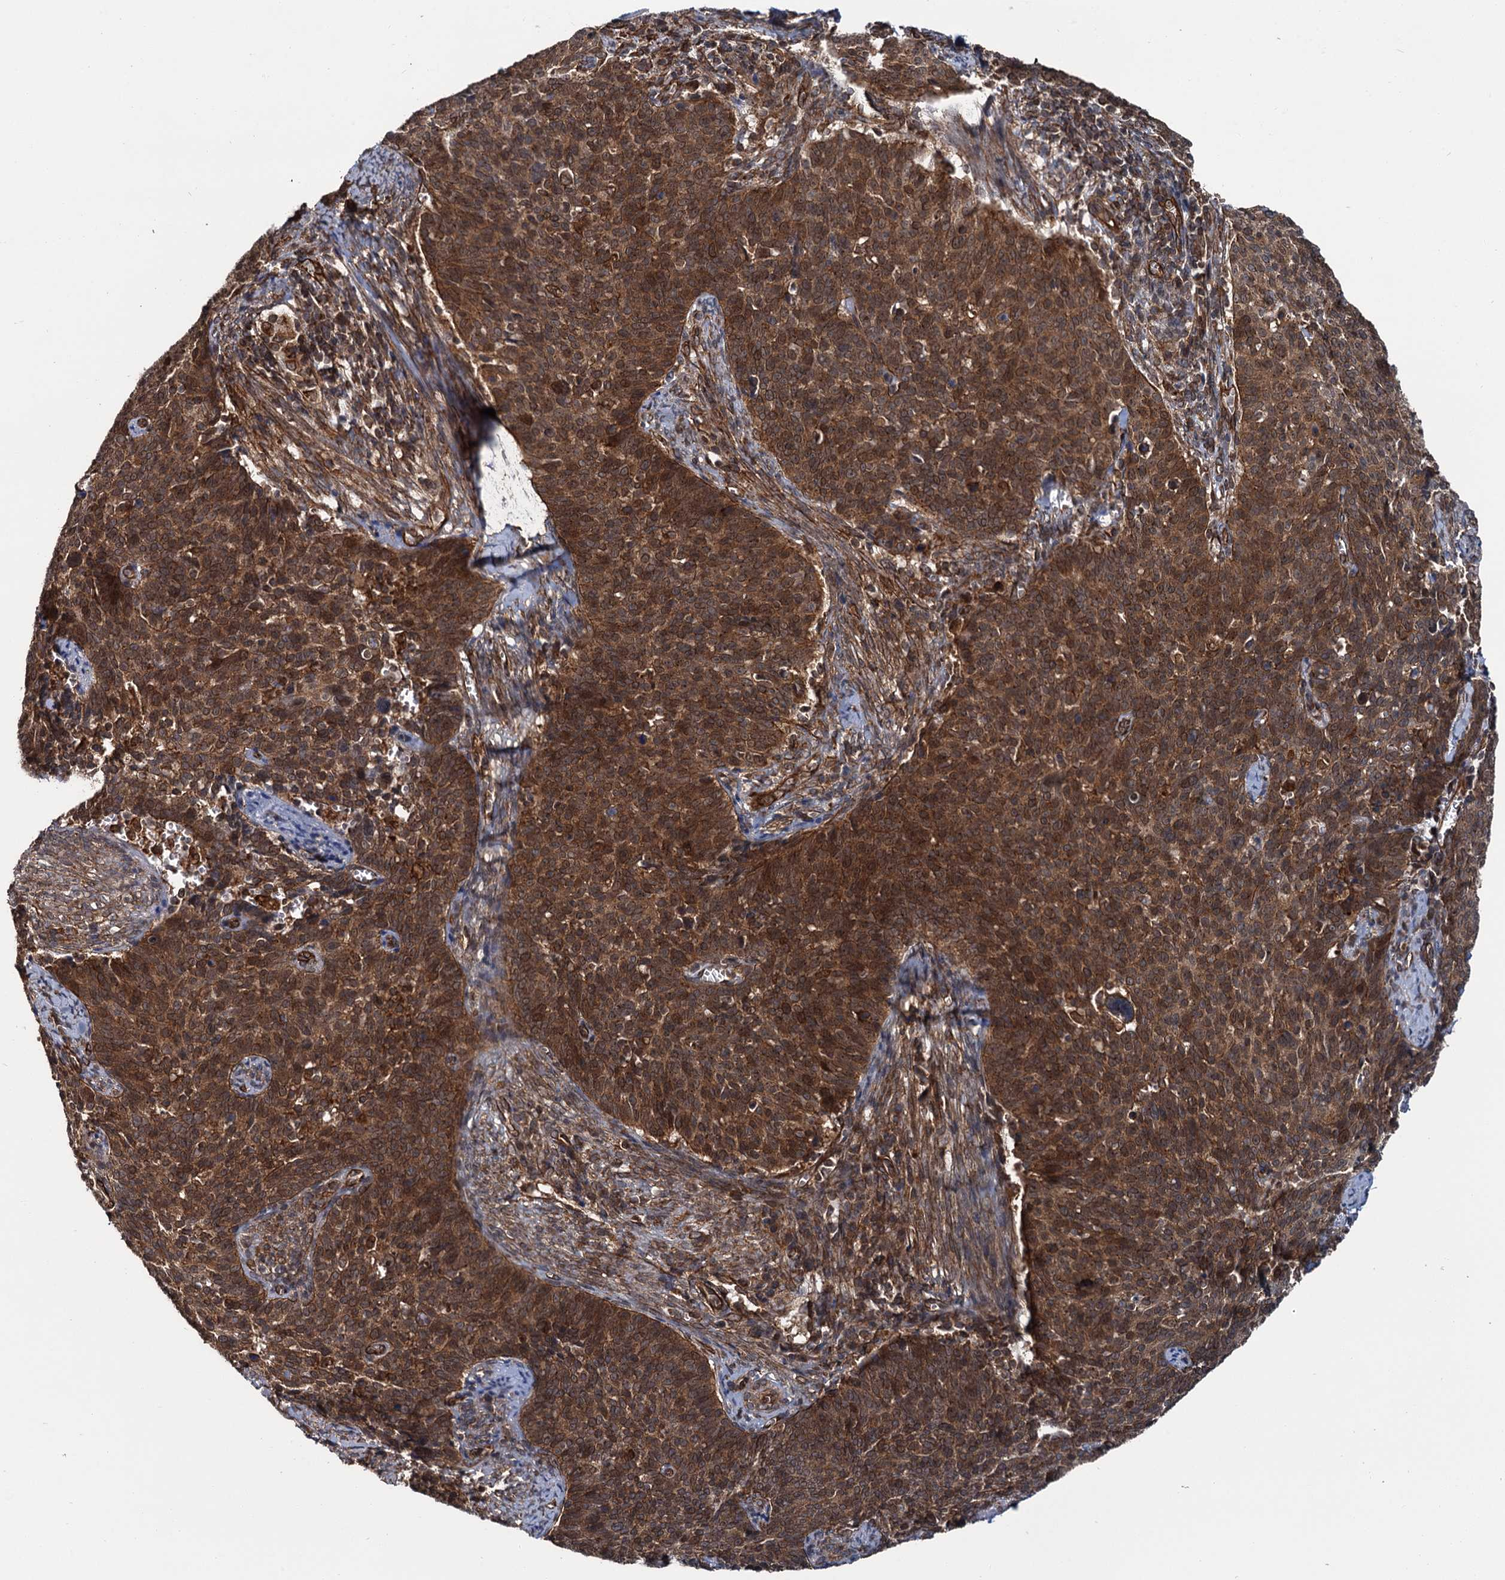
{"staining": {"intensity": "strong", "quantity": ">75%", "location": "cytoplasmic/membranous,nuclear"}, "tissue": "cervical cancer", "cell_type": "Tumor cells", "image_type": "cancer", "snomed": [{"axis": "morphology", "description": "Squamous cell carcinoma, NOS"}, {"axis": "topography", "description": "Cervix"}], "caption": "Immunohistochemical staining of human squamous cell carcinoma (cervical) reveals high levels of strong cytoplasmic/membranous and nuclear protein staining in about >75% of tumor cells.", "gene": "ZFYVE19", "patient": {"sex": "female", "age": 39}}